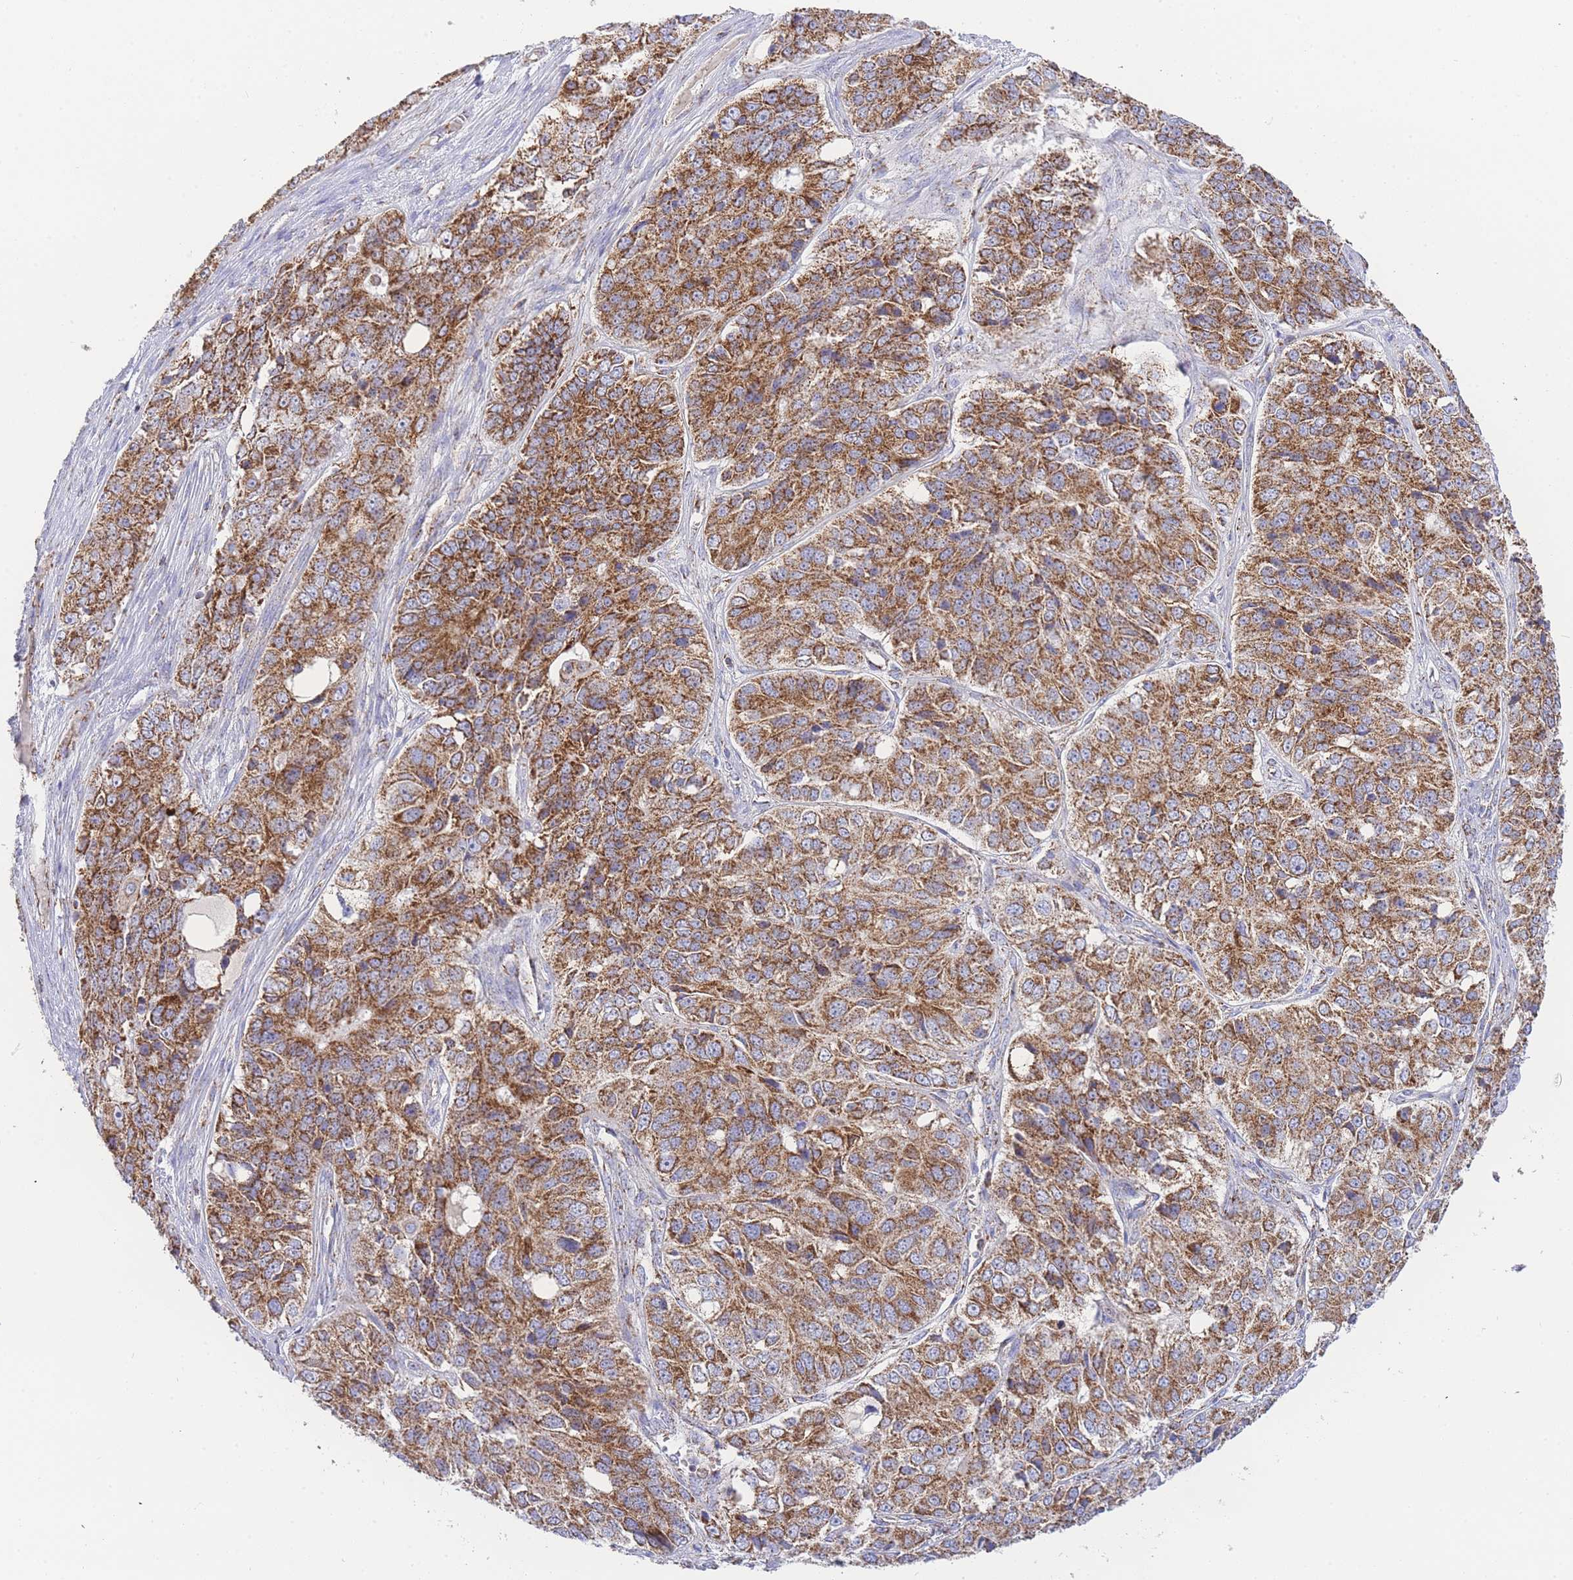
{"staining": {"intensity": "moderate", "quantity": ">75%", "location": "cytoplasmic/membranous"}, "tissue": "ovarian cancer", "cell_type": "Tumor cells", "image_type": "cancer", "snomed": [{"axis": "morphology", "description": "Carcinoma, endometroid"}, {"axis": "topography", "description": "Ovary"}], "caption": "Immunohistochemistry photomicrograph of neoplastic tissue: human endometroid carcinoma (ovarian) stained using IHC exhibits medium levels of moderate protein expression localized specifically in the cytoplasmic/membranous of tumor cells, appearing as a cytoplasmic/membranous brown color.", "gene": "GSTM1", "patient": {"sex": "female", "age": 51}}